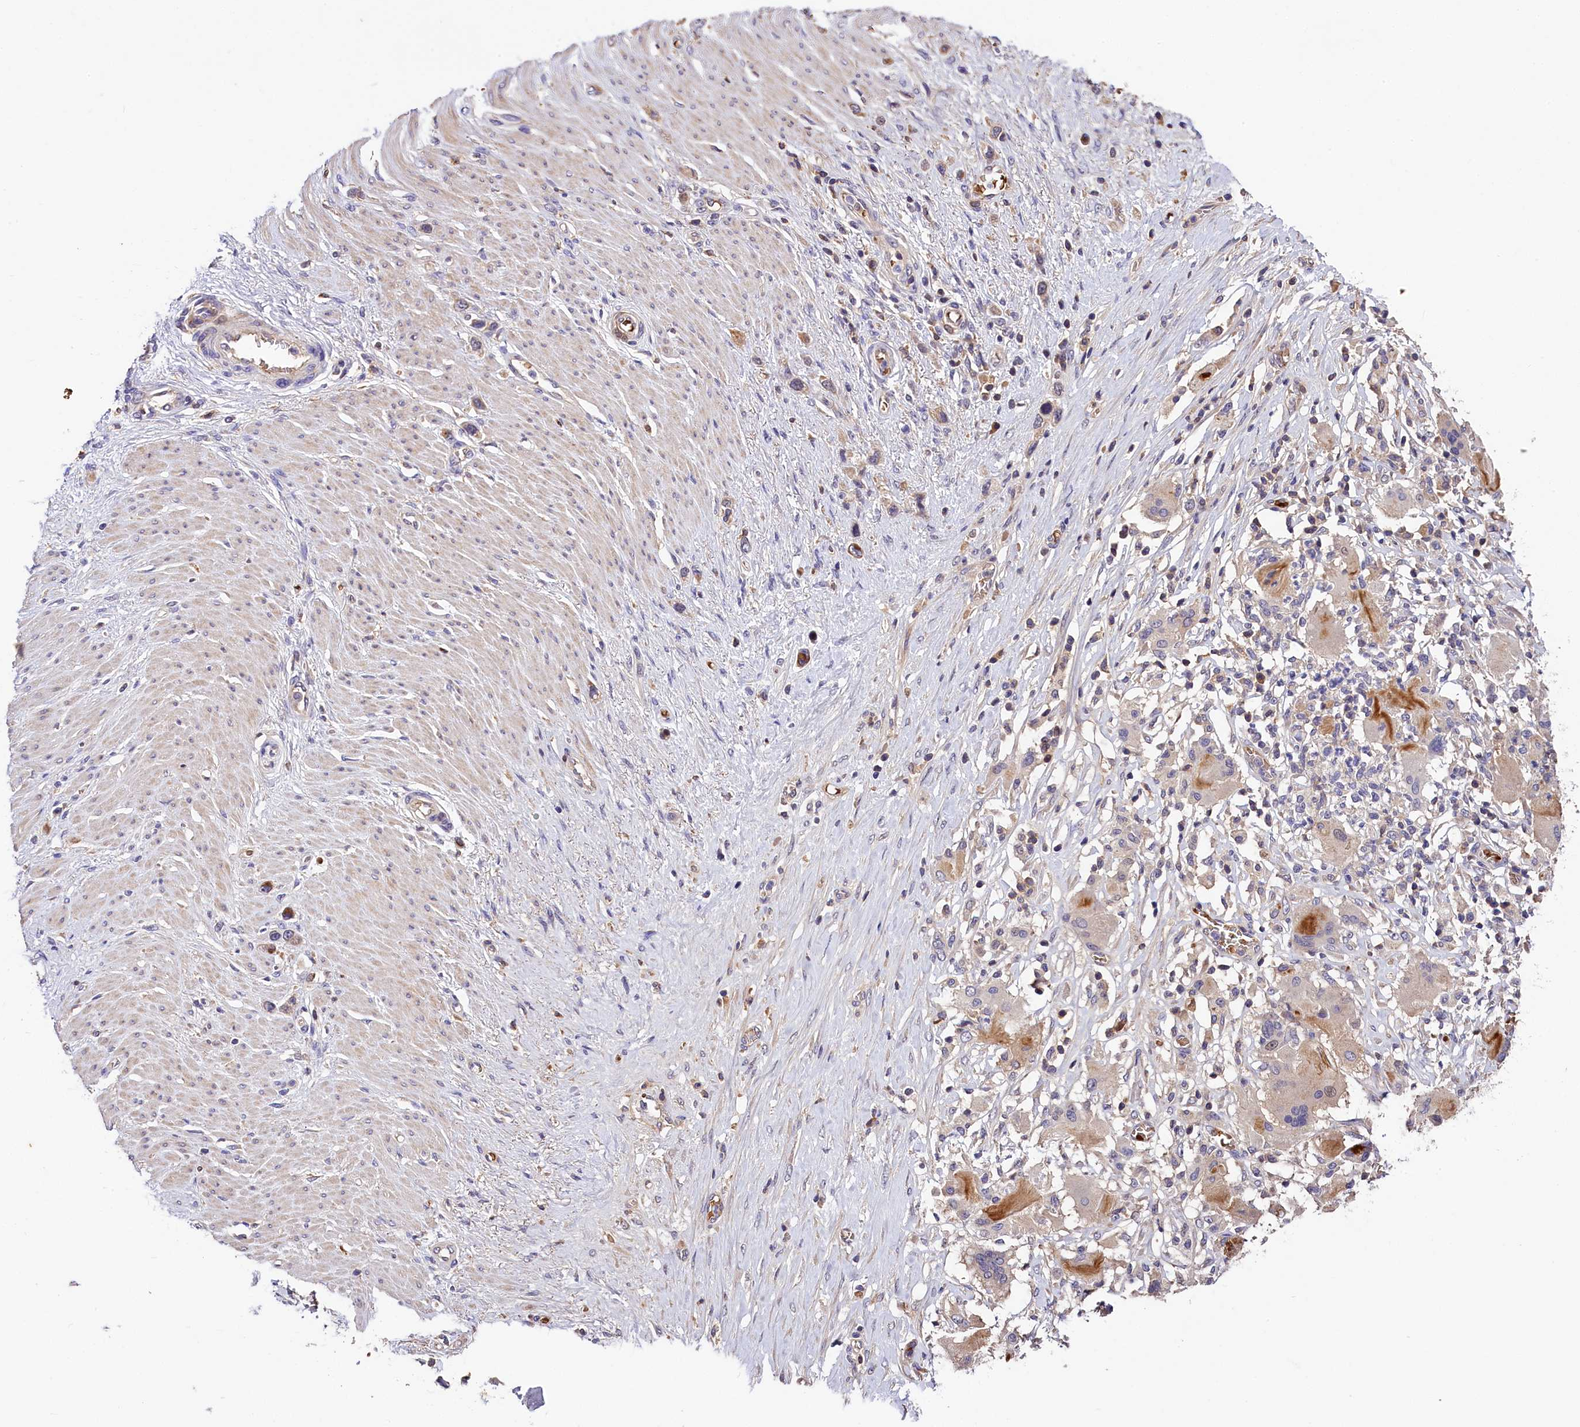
{"staining": {"intensity": "negative", "quantity": "none", "location": "none"}, "tissue": "stomach cancer", "cell_type": "Tumor cells", "image_type": "cancer", "snomed": [{"axis": "morphology", "description": "Adenocarcinoma, NOS"}, {"axis": "morphology", "description": "Adenocarcinoma, High grade"}, {"axis": "topography", "description": "Stomach, upper"}, {"axis": "topography", "description": "Stomach, lower"}], "caption": "This is a histopathology image of IHC staining of stomach cancer (adenocarcinoma), which shows no positivity in tumor cells.", "gene": "PHAF1", "patient": {"sex": "female", "age": 65}}